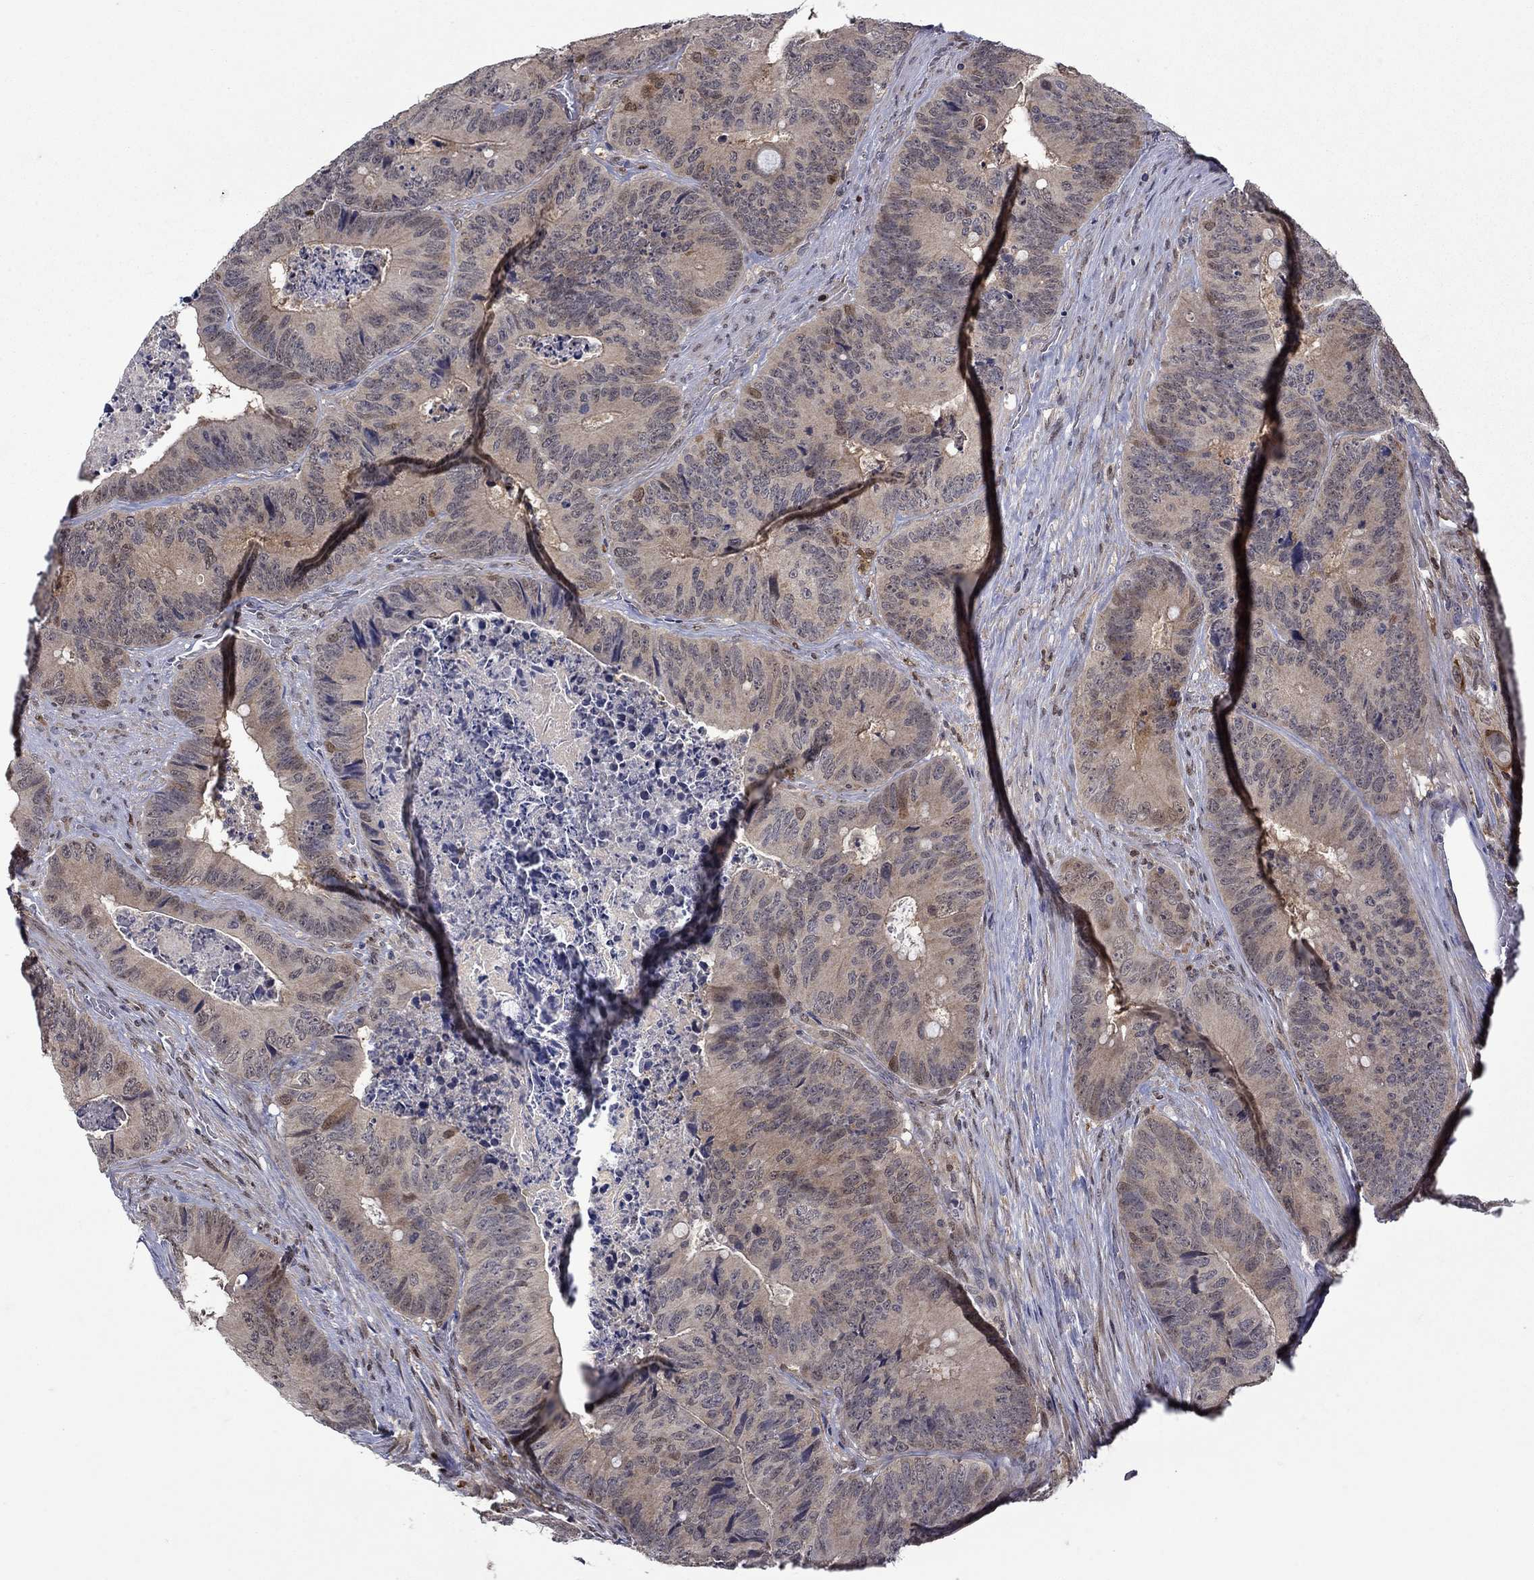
{"staining": {"intensity": "weak", "quantity": "25%-75%", "location": "cytoplasmic/membranous"}, "tissue": "colorectal cancer", "cell_type": "Tumor cells", "image_type": "cancer", "snomed": [{"axis": "morphology", "description": "Adenocarcinoma, NOS"}, {"axis": "topography", "description": "Colon"}], "caption": "DAB (3,3'-diaminobenzidine) immunohistochemical staining of adenocarcinoma (colorectal) shows weak cytoplasmic/membranous protein expression in about 25%-75% of tumor cells.", "gene": "CBR1", "patient": {"sex": "male", "age": 84}}